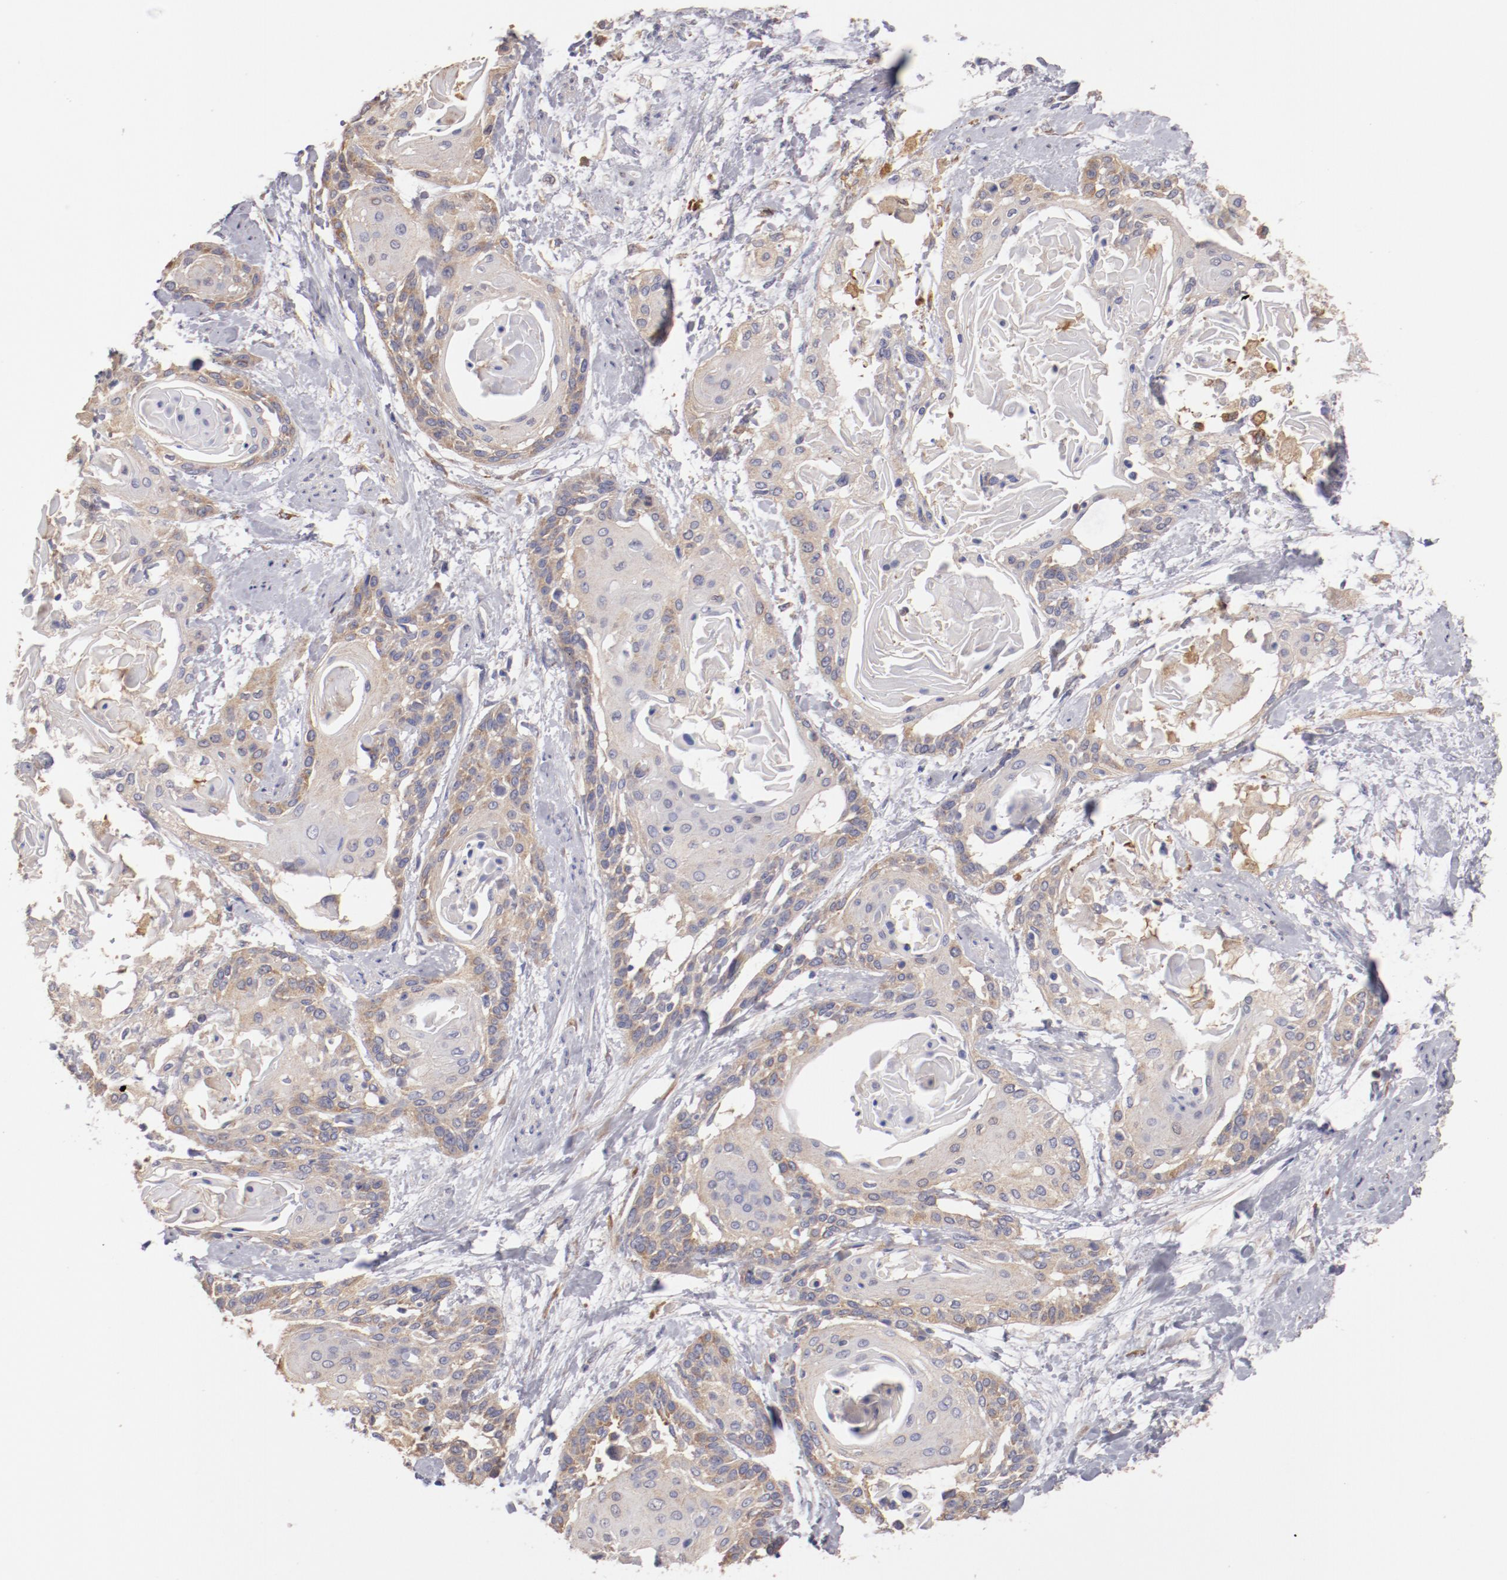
{"staining": {"intensity": "moderate", "quantity": ">75%", "location": "cytoplasmic/membranous"}, "tissue": "cervical cancer", "cell_type": "Tumor cells", "image_type": "cancer", "snomed": [{"axis": "morphology", "description": "Squamous cell carcinoma, NOS"}, {"axis": "topography", "description": "Cervix"}], "caption": "Cervical cancer (squamous cell carcinoma) stained with a protein marker demonstrates moderate staining in tumor cells.", "gene": "ENTPD5", "patient": {"sex": "female", "age": 57}}